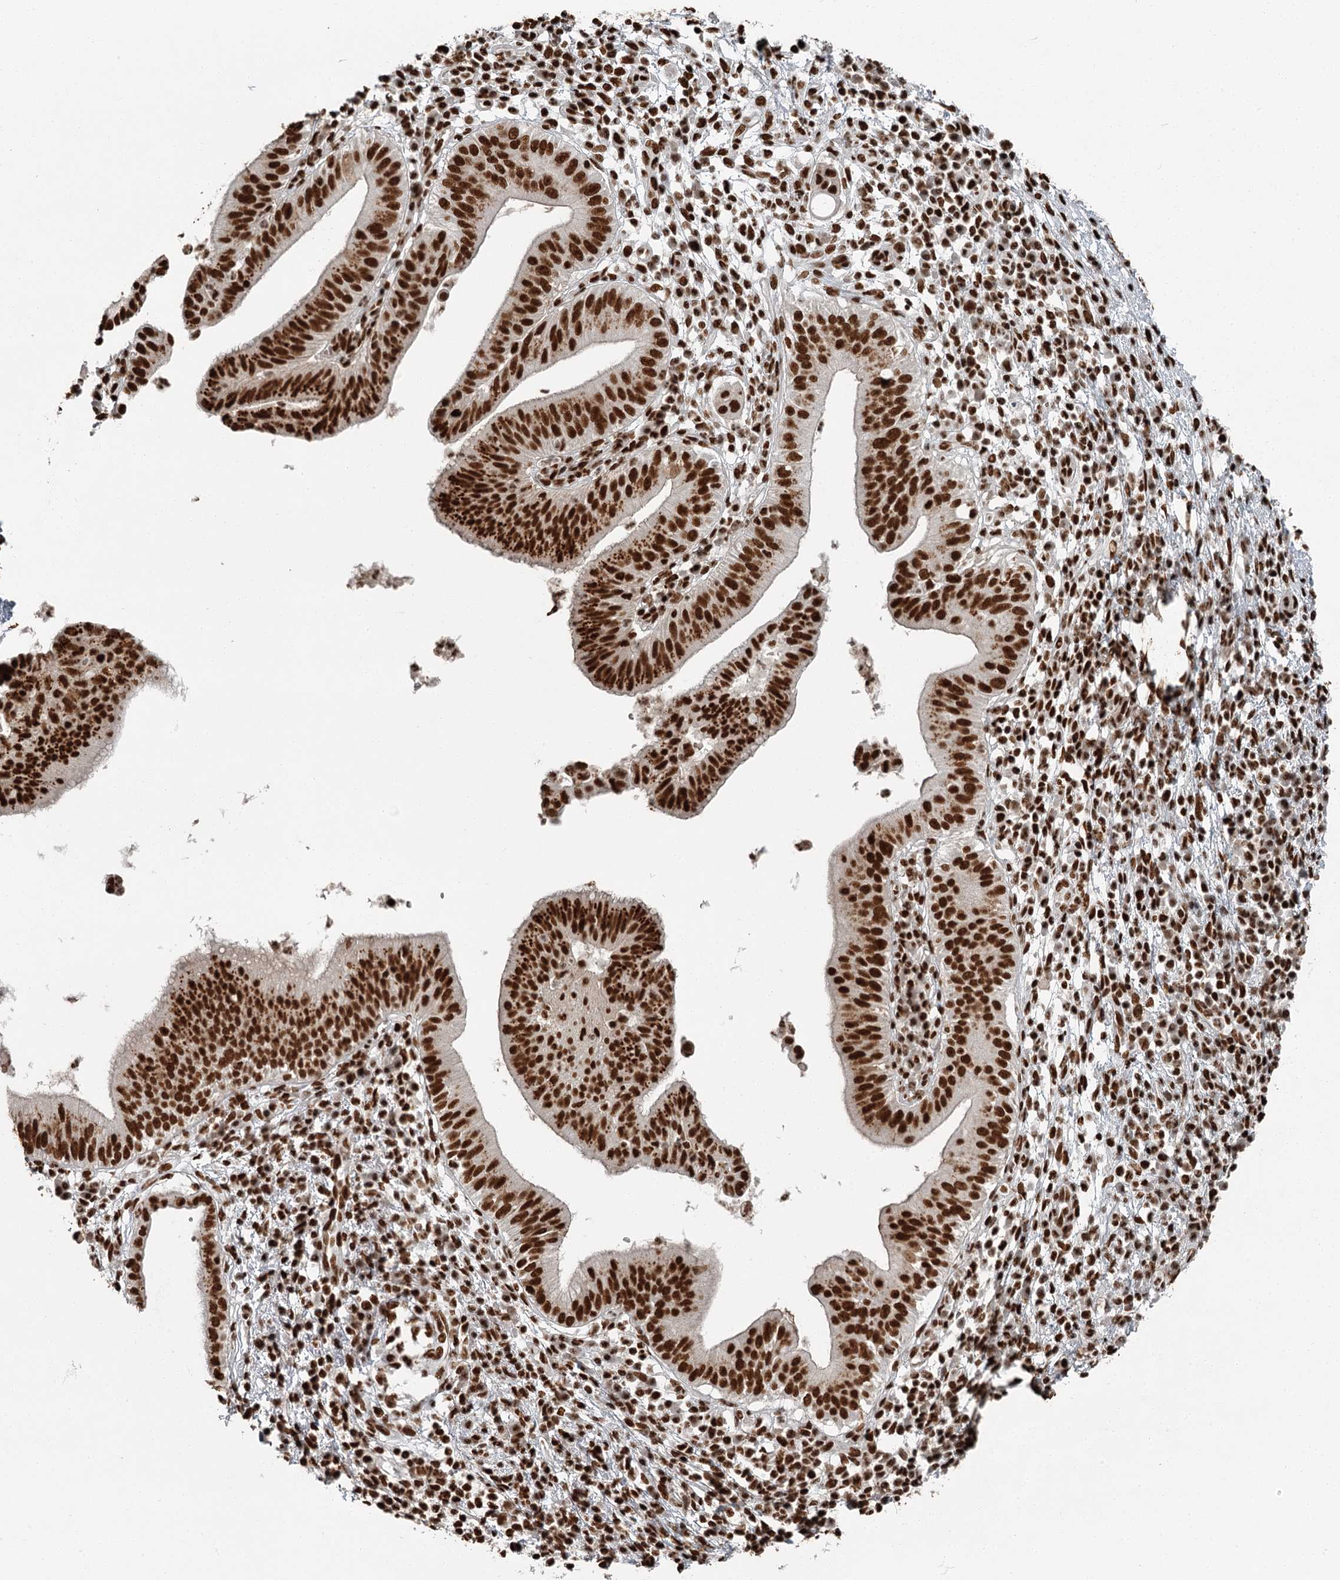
{"staining": {"intensity": "strong", "quantity": ">75%", "location": "nuclear"}, "tissue": "pancreatic cancer", "cell_type": "Tumor cells", "image_type": "cancer", "snomed": [{"axis": "morphology", "description": "Adenocarcinoma, NOS"}, {"axis": "topography", "description": "Pancreas"}], "caption": "Immunohistochemical staining of pancreatic cancer (adenocarcinoma) exhibits strong nuclear protein staining in about >75% of tumor cells.", "gene": "RBBP7", "patient": {"sex": "male", "age": 68}}